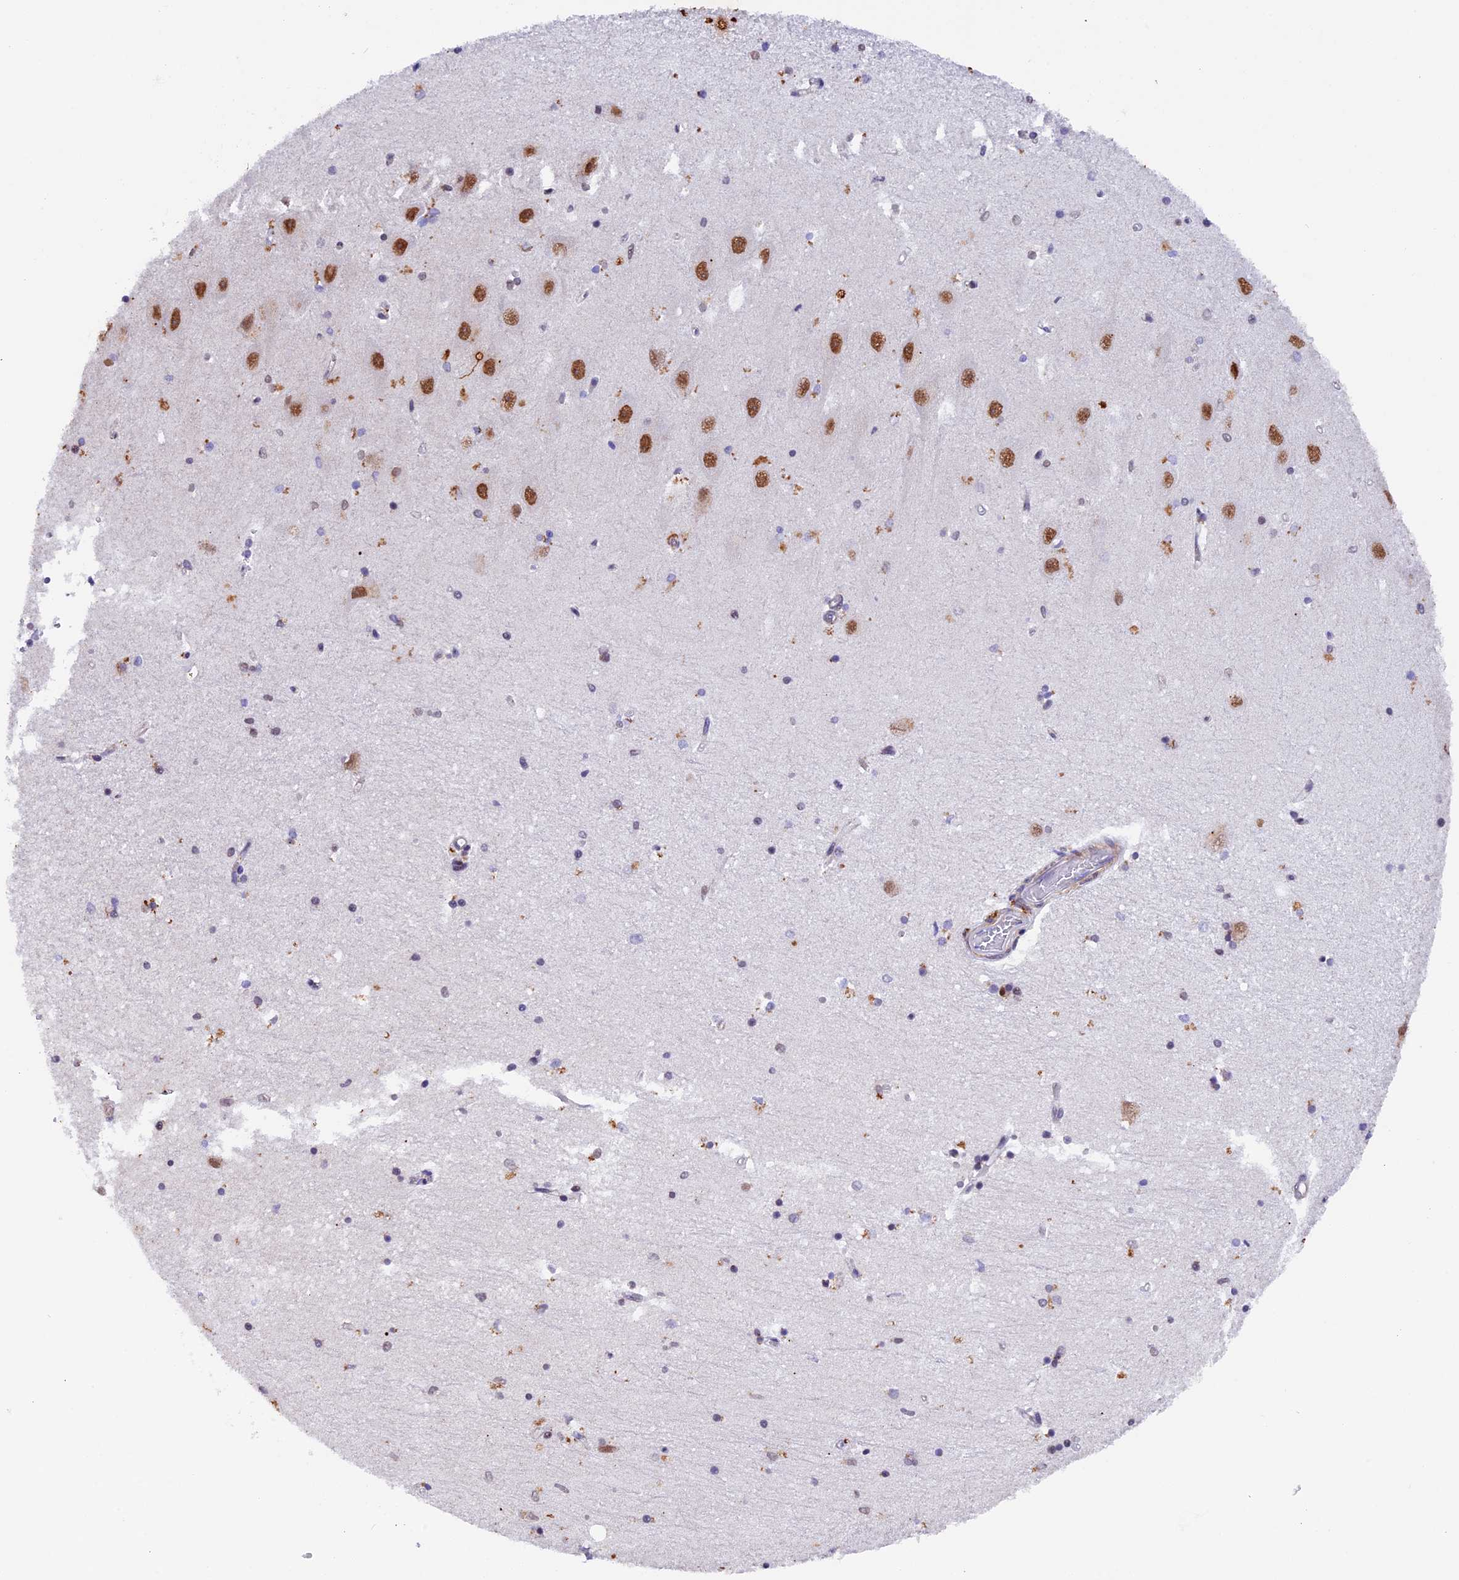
{"staining": {"intensity": "negative", "quantity": "none", "location": "none"}, "tissue": "hippocampus", "cell_type": "Glial cells", "image_type": "normal", "snomed": [{"axis": "morphology", "description": "Normal tissue, NOS"}, {"axis": "topography", "description": "Hippocampus"}], "caption": "This is an IHC micrograph of unremarkable human hippocampus. There is no expression in glial cells.", "gene": "TFAM", "patient": {"sex": "male", "age": 45}}